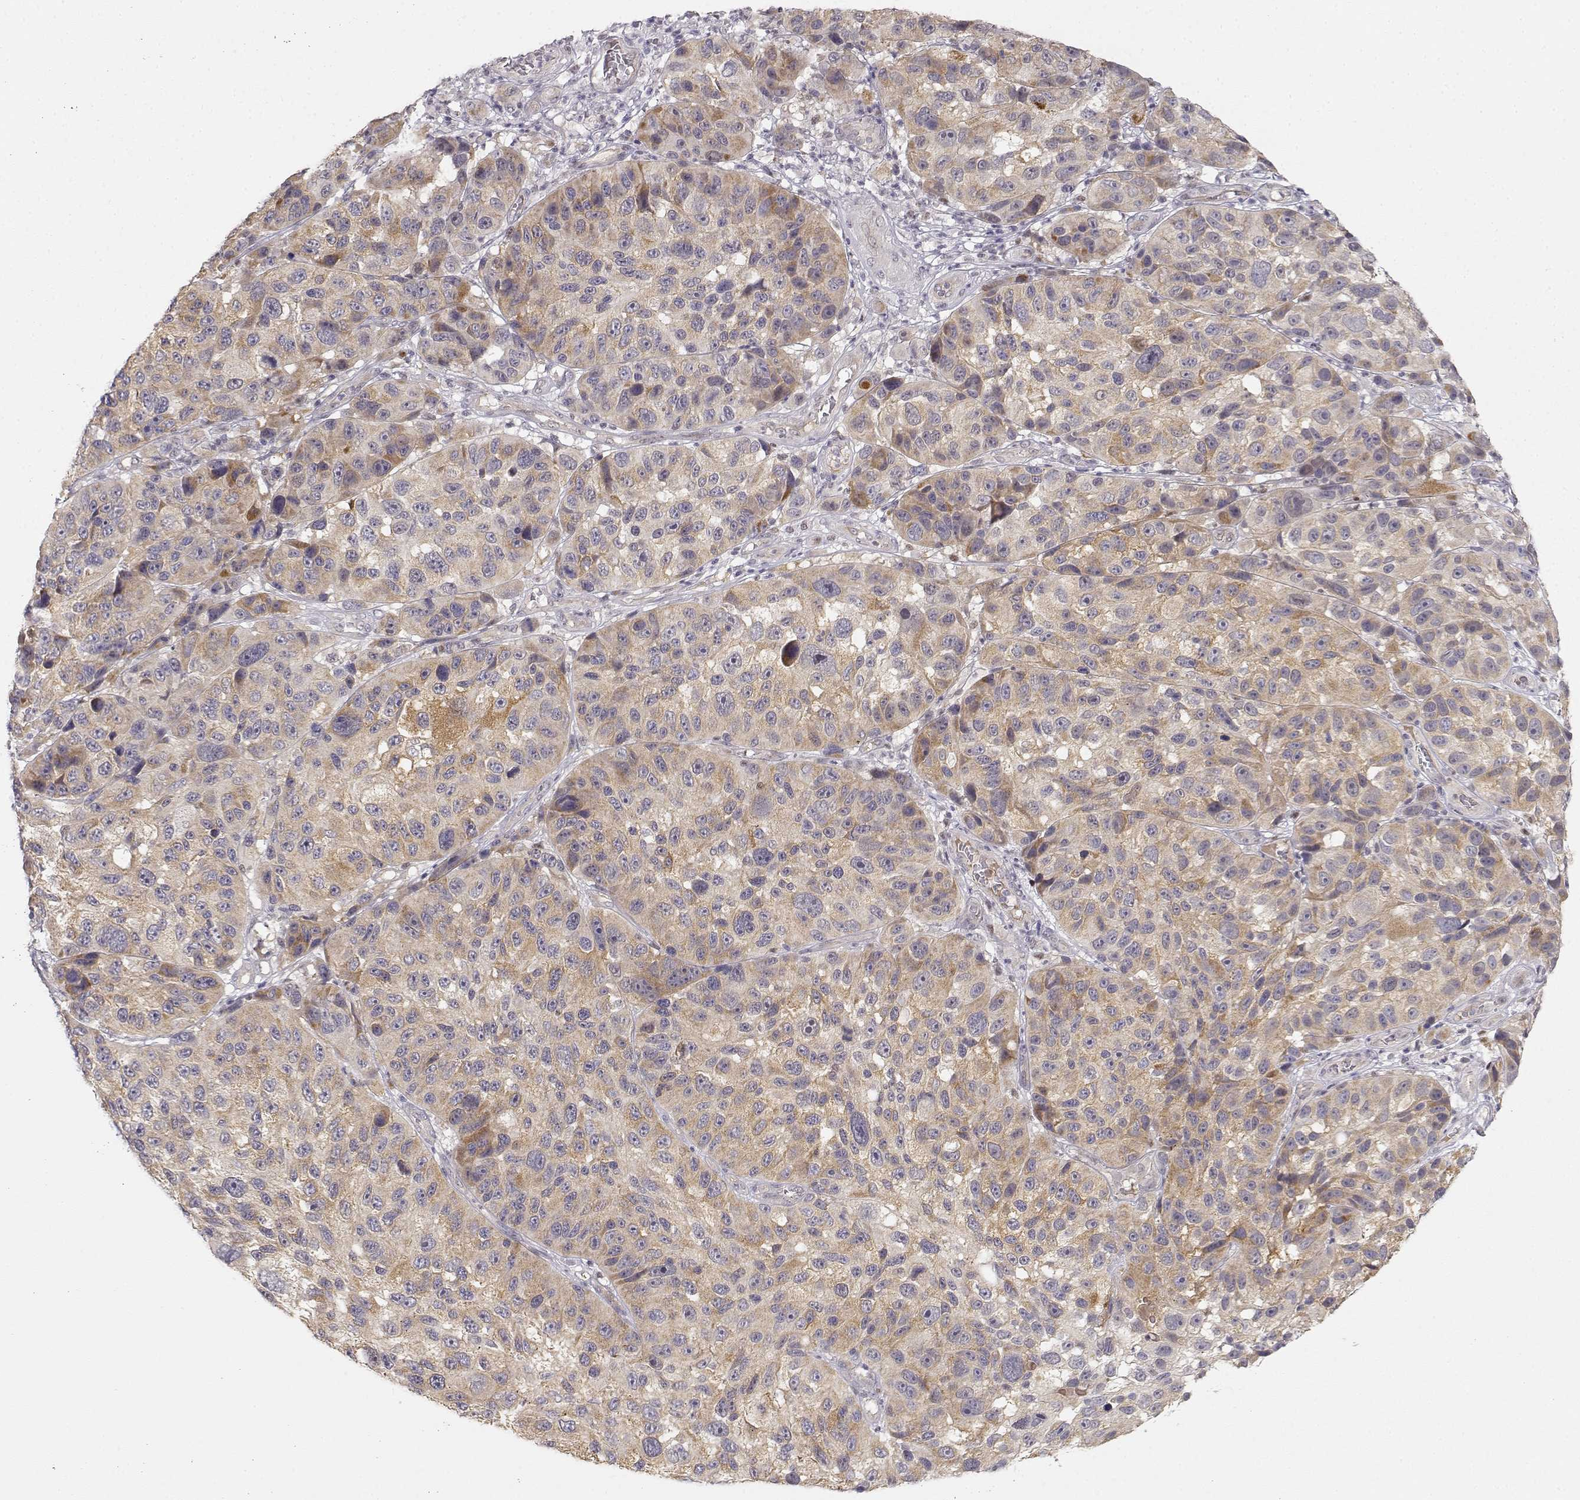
{"staining": {"intensity": "weak", "quantity": "25%-75%", "location": "cytoplasmic/membranous"}, "tissue": "melanoma", "cell_type": "Tumor cells", "image_type": "cancer", "snomed": [{"axis": "morphology", "description": "Malignant melanoma, NOS"}, {"axis": "topography", "description": "Skin"}], "caption": "Protein staining of melanoma tissue reveals weak cytoplasmic/membranous expression in approximately 25%-75% of tumor cells. The staining was performed using DAB, with brown indicating positive protein expression. Nuclei are stained blue with hematoxylin.", "gene": "EAF2", "patient": {"sex": "male", "age": 53}}